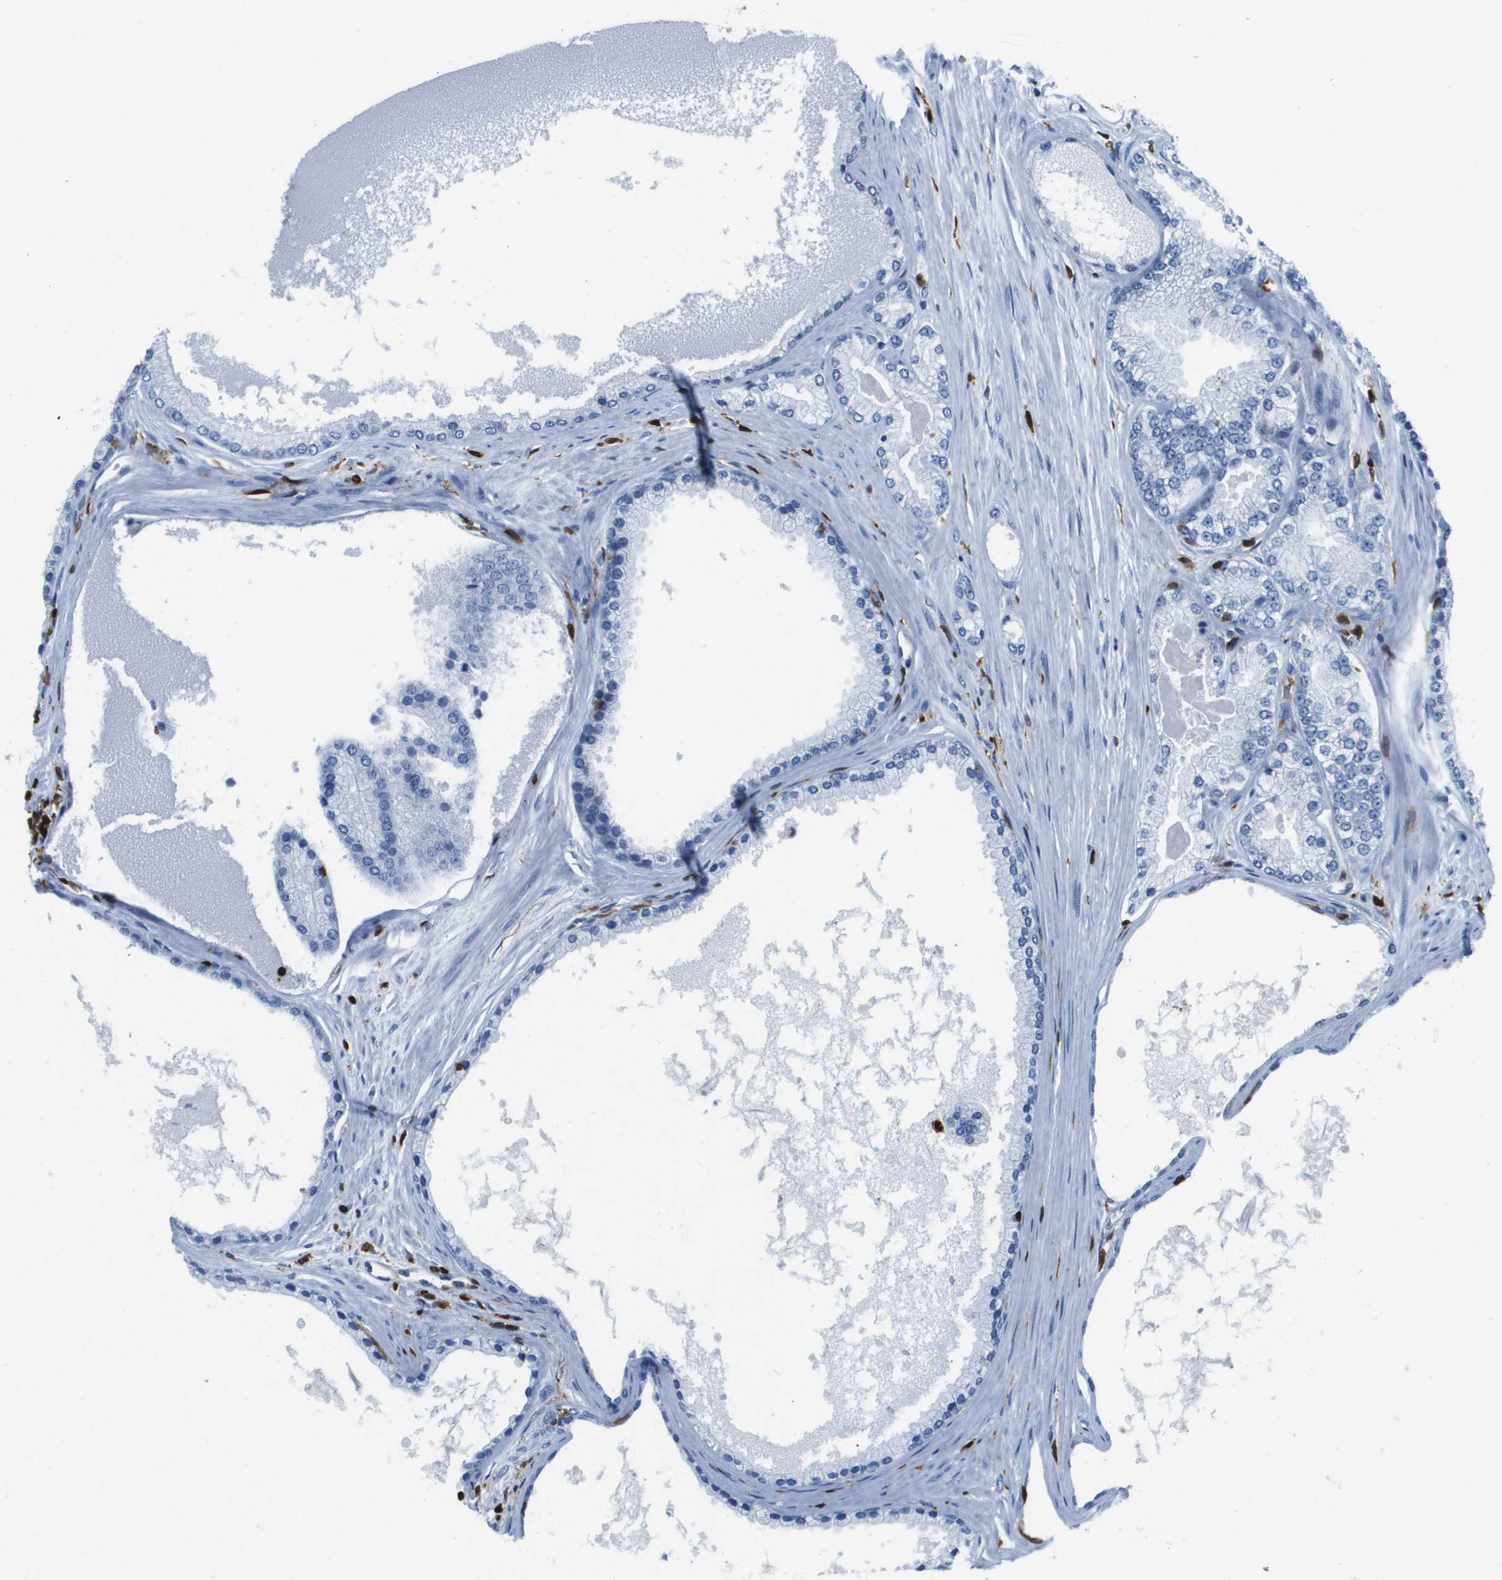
{"staining": {"intensity": "negative", "quantity": "none", "location": "none"}, "tissue": "prostate cancer", "cell_type": "Tumor cells", "image_type": "cancer", "snomed": [{"axis": "morphology", "description": "Adenocarcinoma, High grade"}, {"axis": "topography", "description": "Prostate"}], "caption": "Immunohistochemistry micrograph of neoplastic tissue: human prostate cancer (high-grade adenocarcinoma) stained with DAB demonstrates no significant protein staining in tumor cells. (Immunohistochemistry, brightfield microscopy, high magnification).", "gene": "DOCK5", "patient": {"sex": "male", "age": 71}}